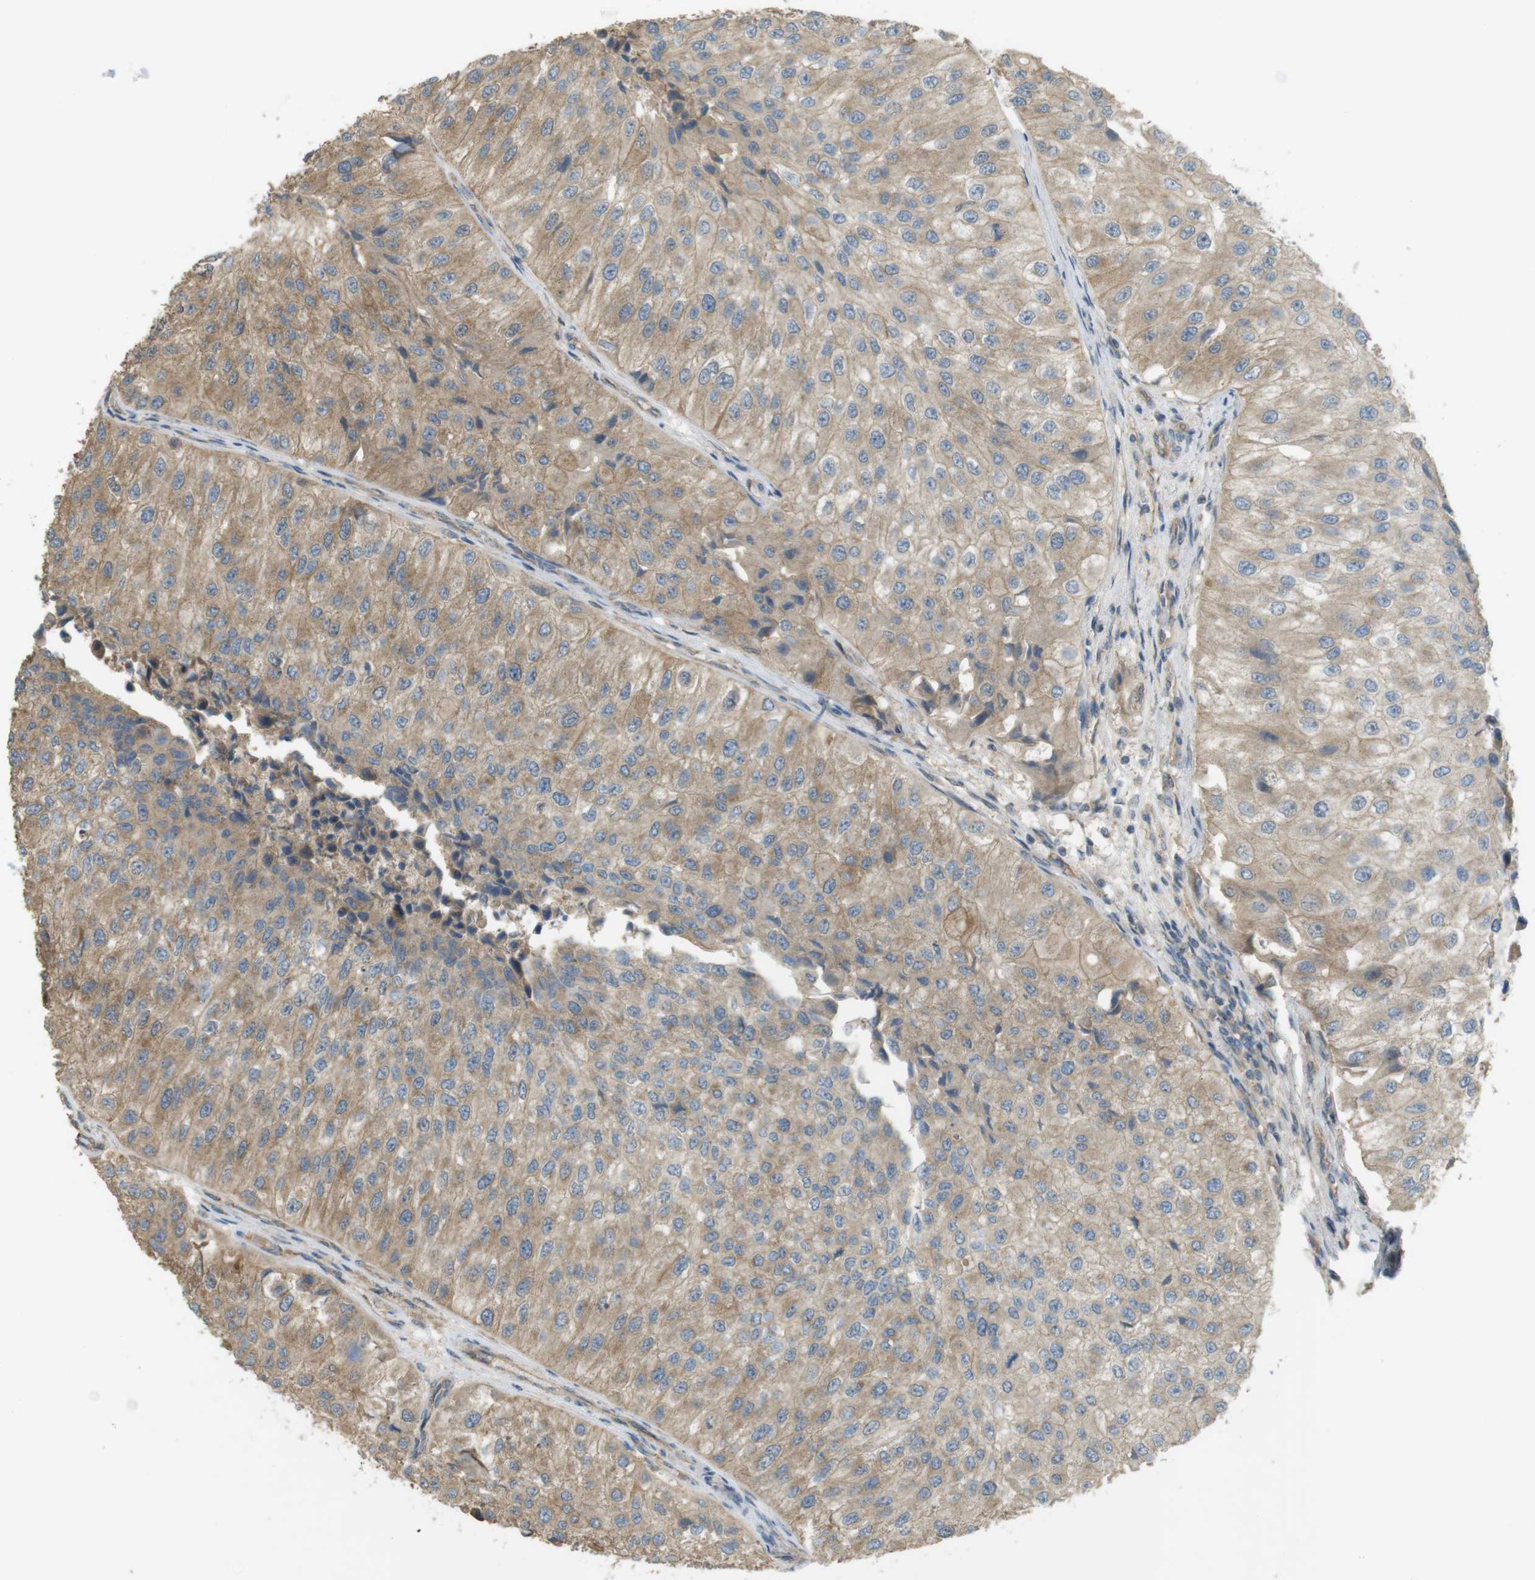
{"staining": {"intensity": "moderate", "quantity": ">75%", "location": "cytoplasmic/membranous"}, "tissue": "urothelial cancer", "cell_type": "Tumor cells", "image_type": "cancer", "snomed": [{"axis": "morphology", "description": "Urothelial carcinoma, High grade"}, {"axis": "topography", "description": "Kidney"}, {"axis": "topography", "description": "Urinary bladder"}], "caption": "Approximately >75% of tumor cells in human high-grade urothelial carcinoma display moderate cytoplasmic/membranous protein expression as visualized by brown immunohistochemical staining.", "gene": "ZDHHC20", "patient": {"sex": "male", "age": 77}}